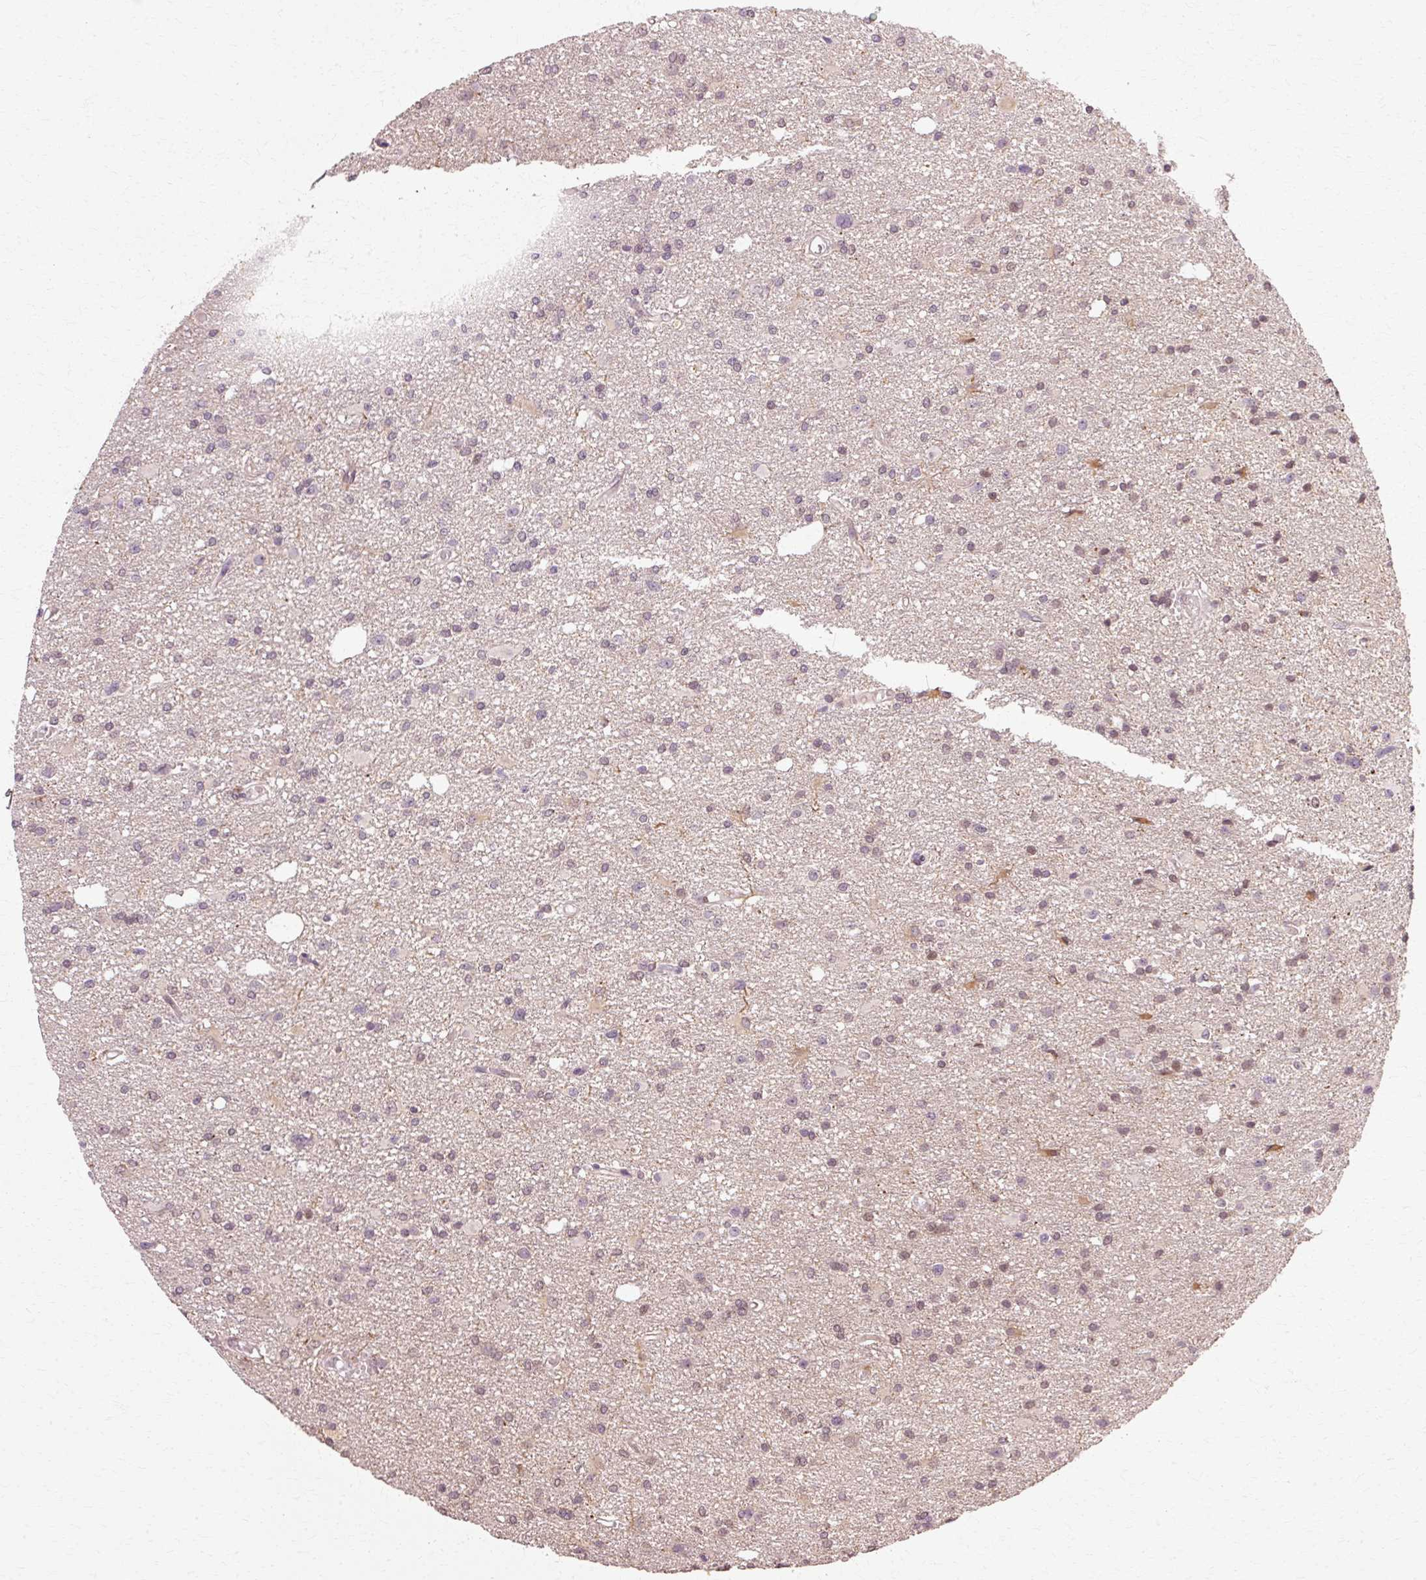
{"staining": {"intensity": "weak", "quantity": "<25%", "location": "nuclear"}, "tissue": "glioma", "cell_type": "Tumor cells", "image_type": "cancer", "snomed": [{"axis": "morphology", "description": "Glioma, malignant, Low grade"}, {"axis": "topography", "description": "Brain"}], "caption": "A high-resolution photomicrograph shows IHC staining of glioma, which displays no significant positivity in tumor cells.", "gene": "RGPD5", "patient": {"sex": "male", "age": 26}}